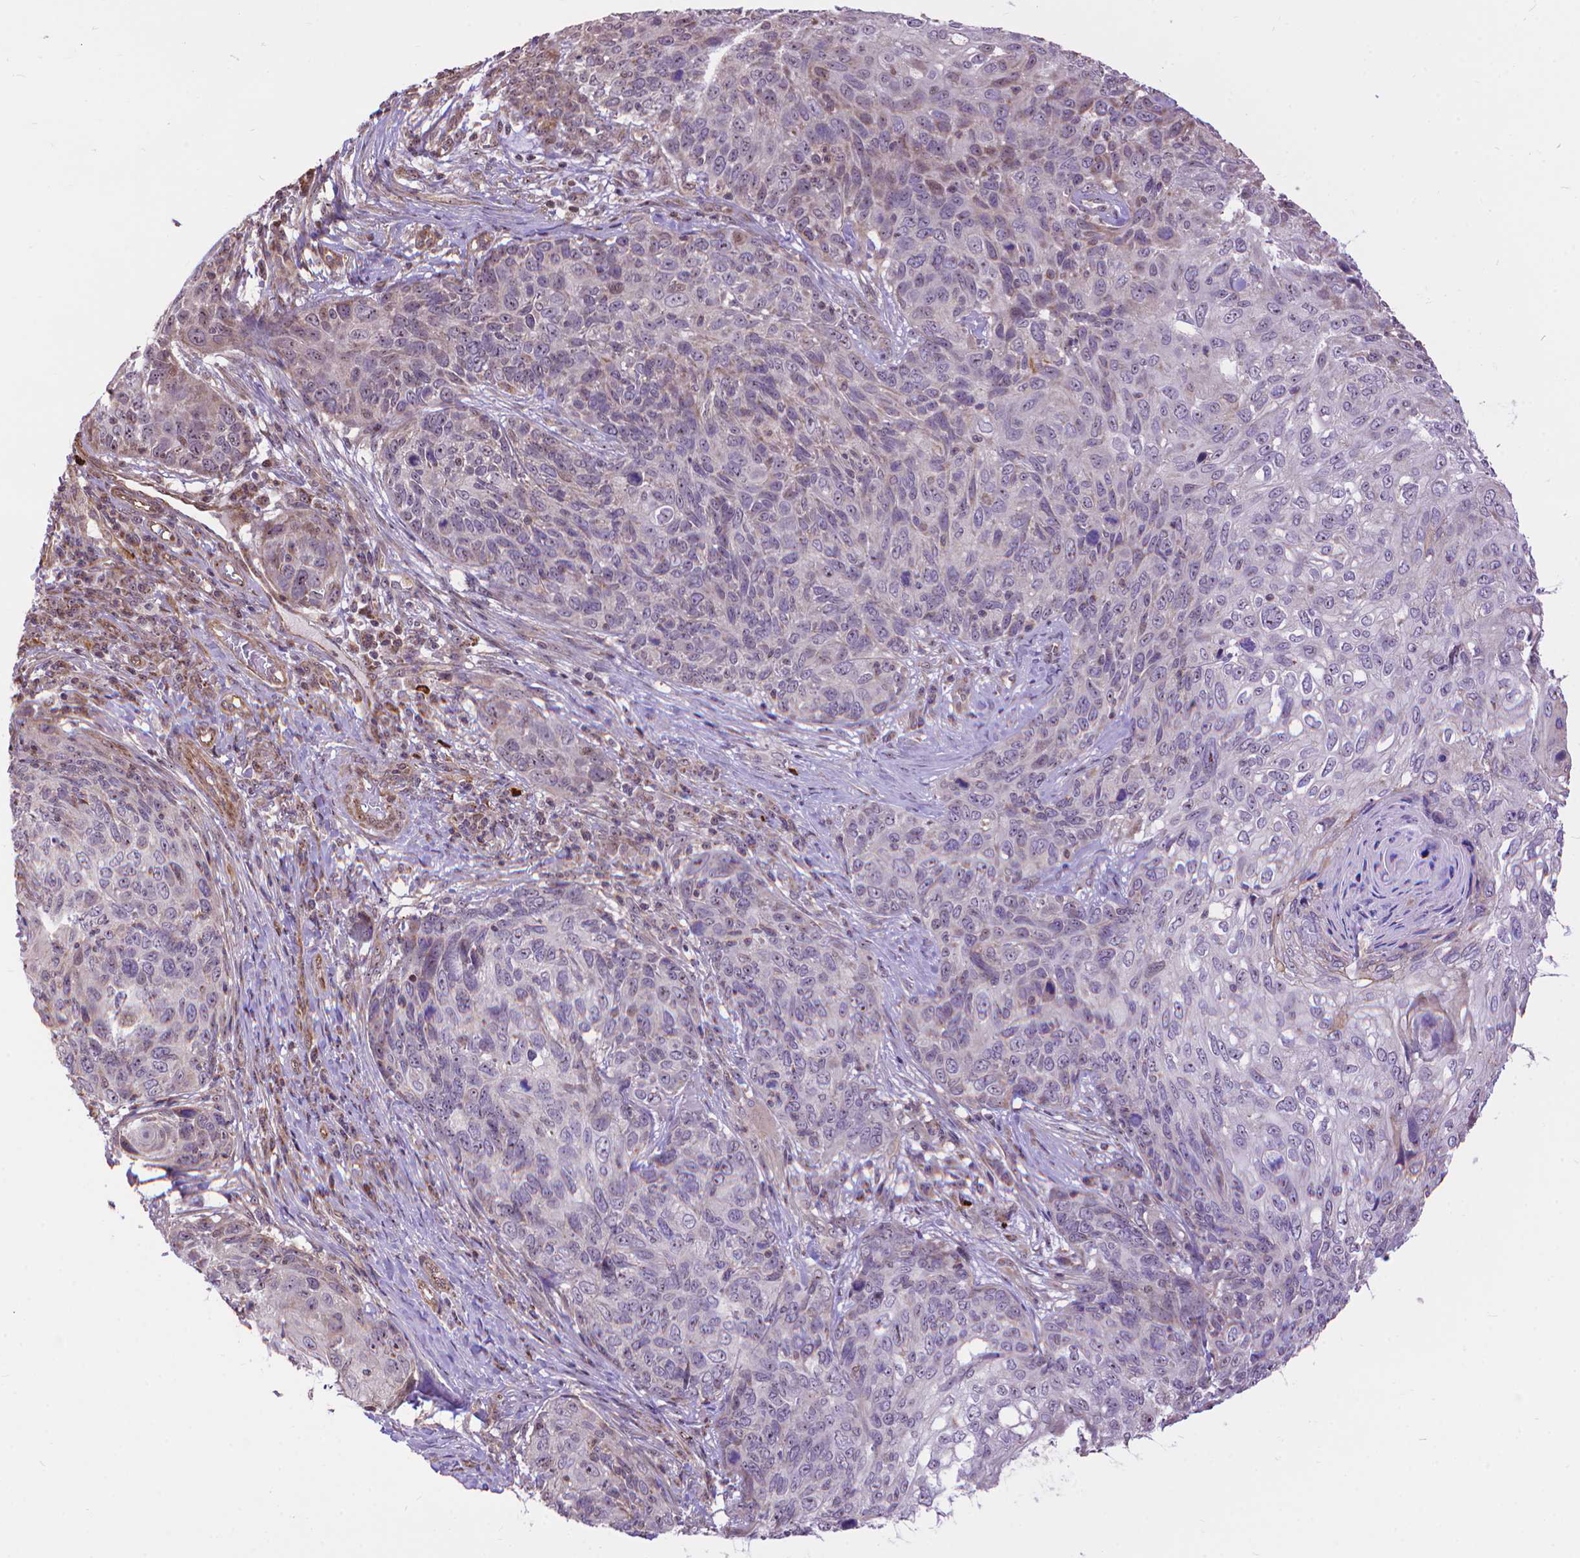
{"staining": {"intensity": "negative", "quantity": "none", "location": "none"}, "tissue": "skin cancer", "cell_type": "Tumor cells", "image_type": "cancer", "snomed": [{"axis": "morphology", "description": "Squamous cell carcinoma, NOS"}, {"axis": "topography", "description": "Skin"}], "caption": "An immunohistochemistry image of skin cancer is shown. There is no staining in tumor cells of skin cancer.", "gene": "TMEM135", "patient": {"sex": "male", "age": 92}}